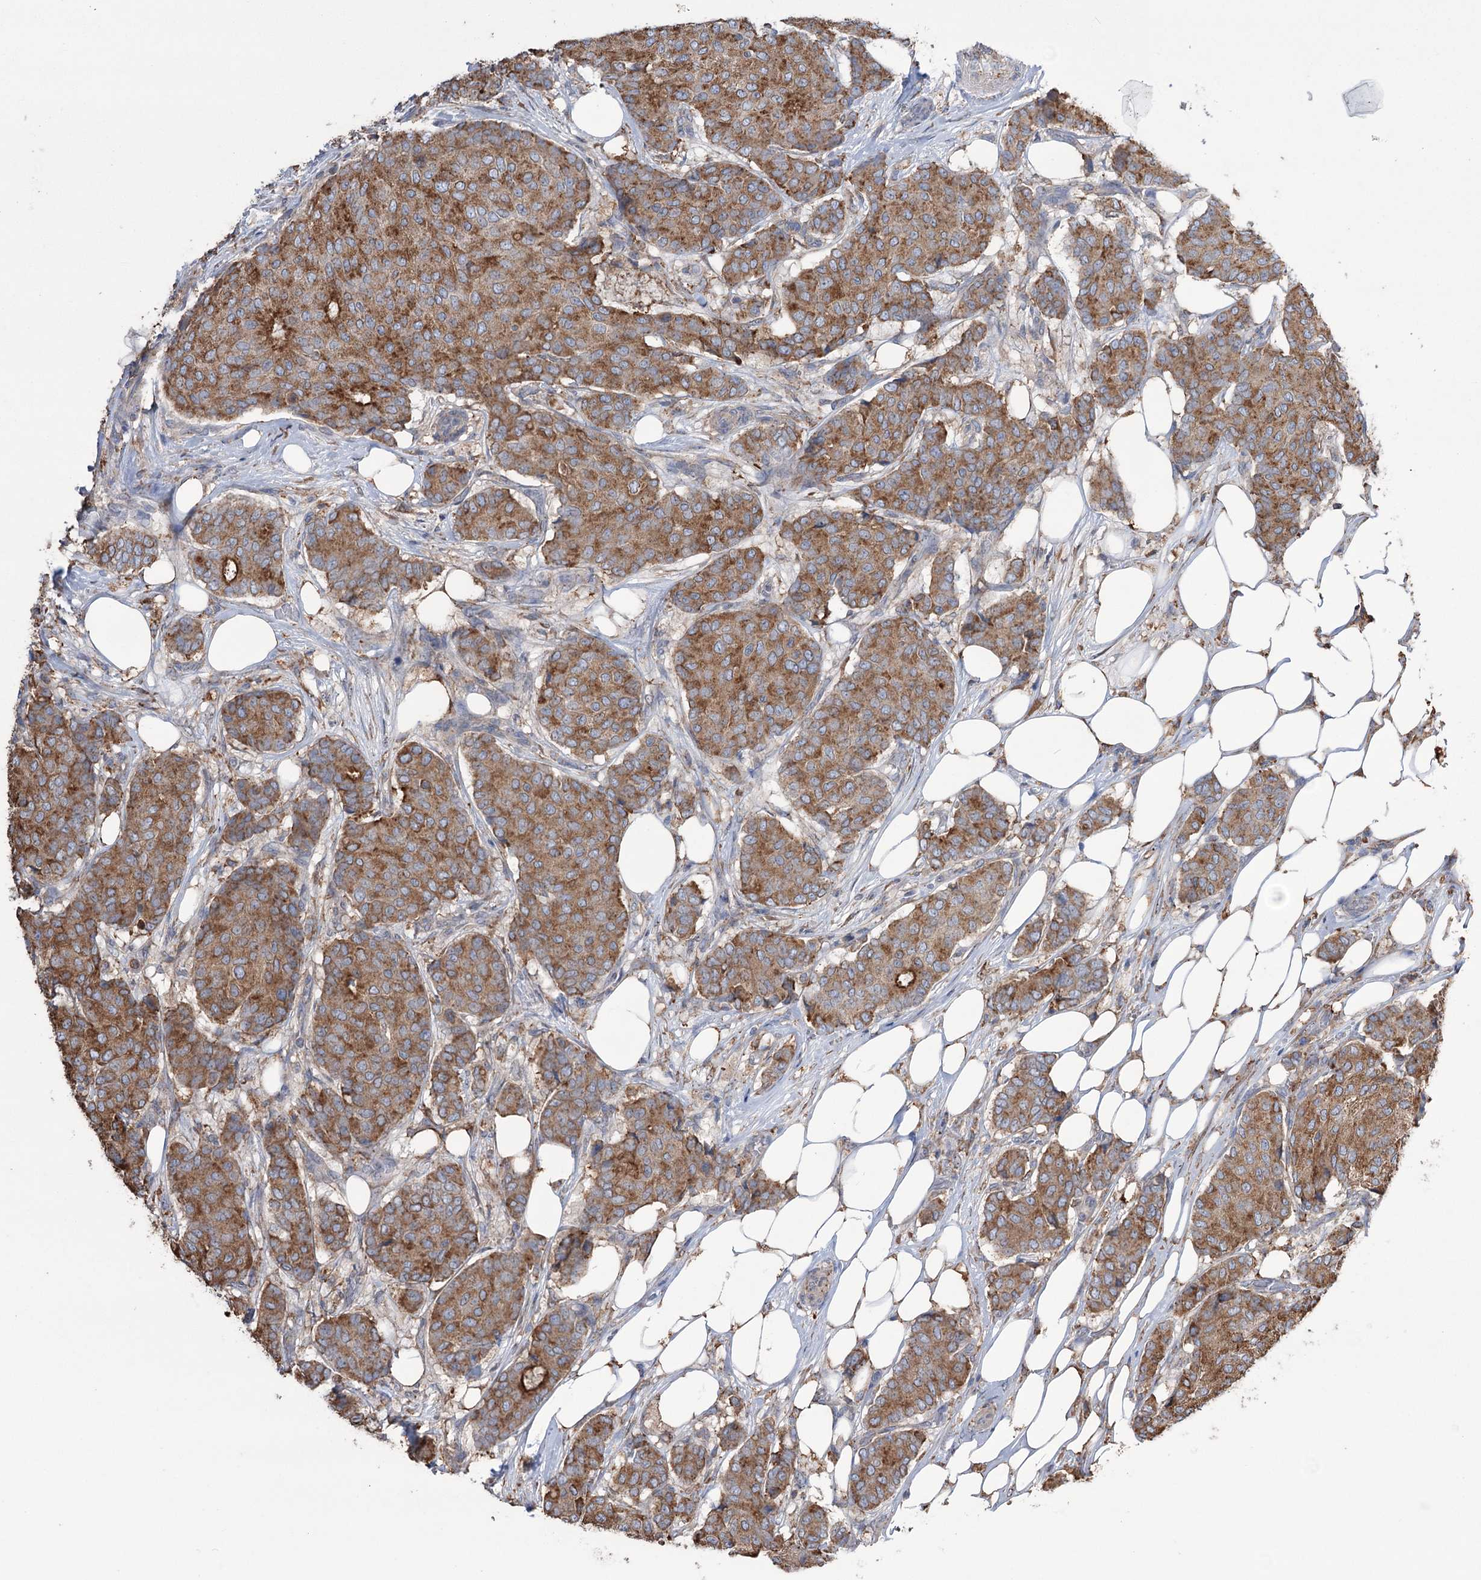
{"staining": {"intensity": "moderate", "quantity": ">75%", "location": "cytoplasmic/membranous"}, "tissue": "breast cancer", "cell_type": "Tumor cells", "image_type": "cancer", "snomed": [{"axis": "morphology", "description": "Duct carcinoma"}, {"axis": "topography", "description": "Breast"}], "caption": "Immunohistochemical staining of human breast cancer displays medium levels of moderate cytoplasmic/membranous staining in about >75% of tumor cells.", "gene": "TRIM71", "patient": {"sex": "female", "age": 75}}